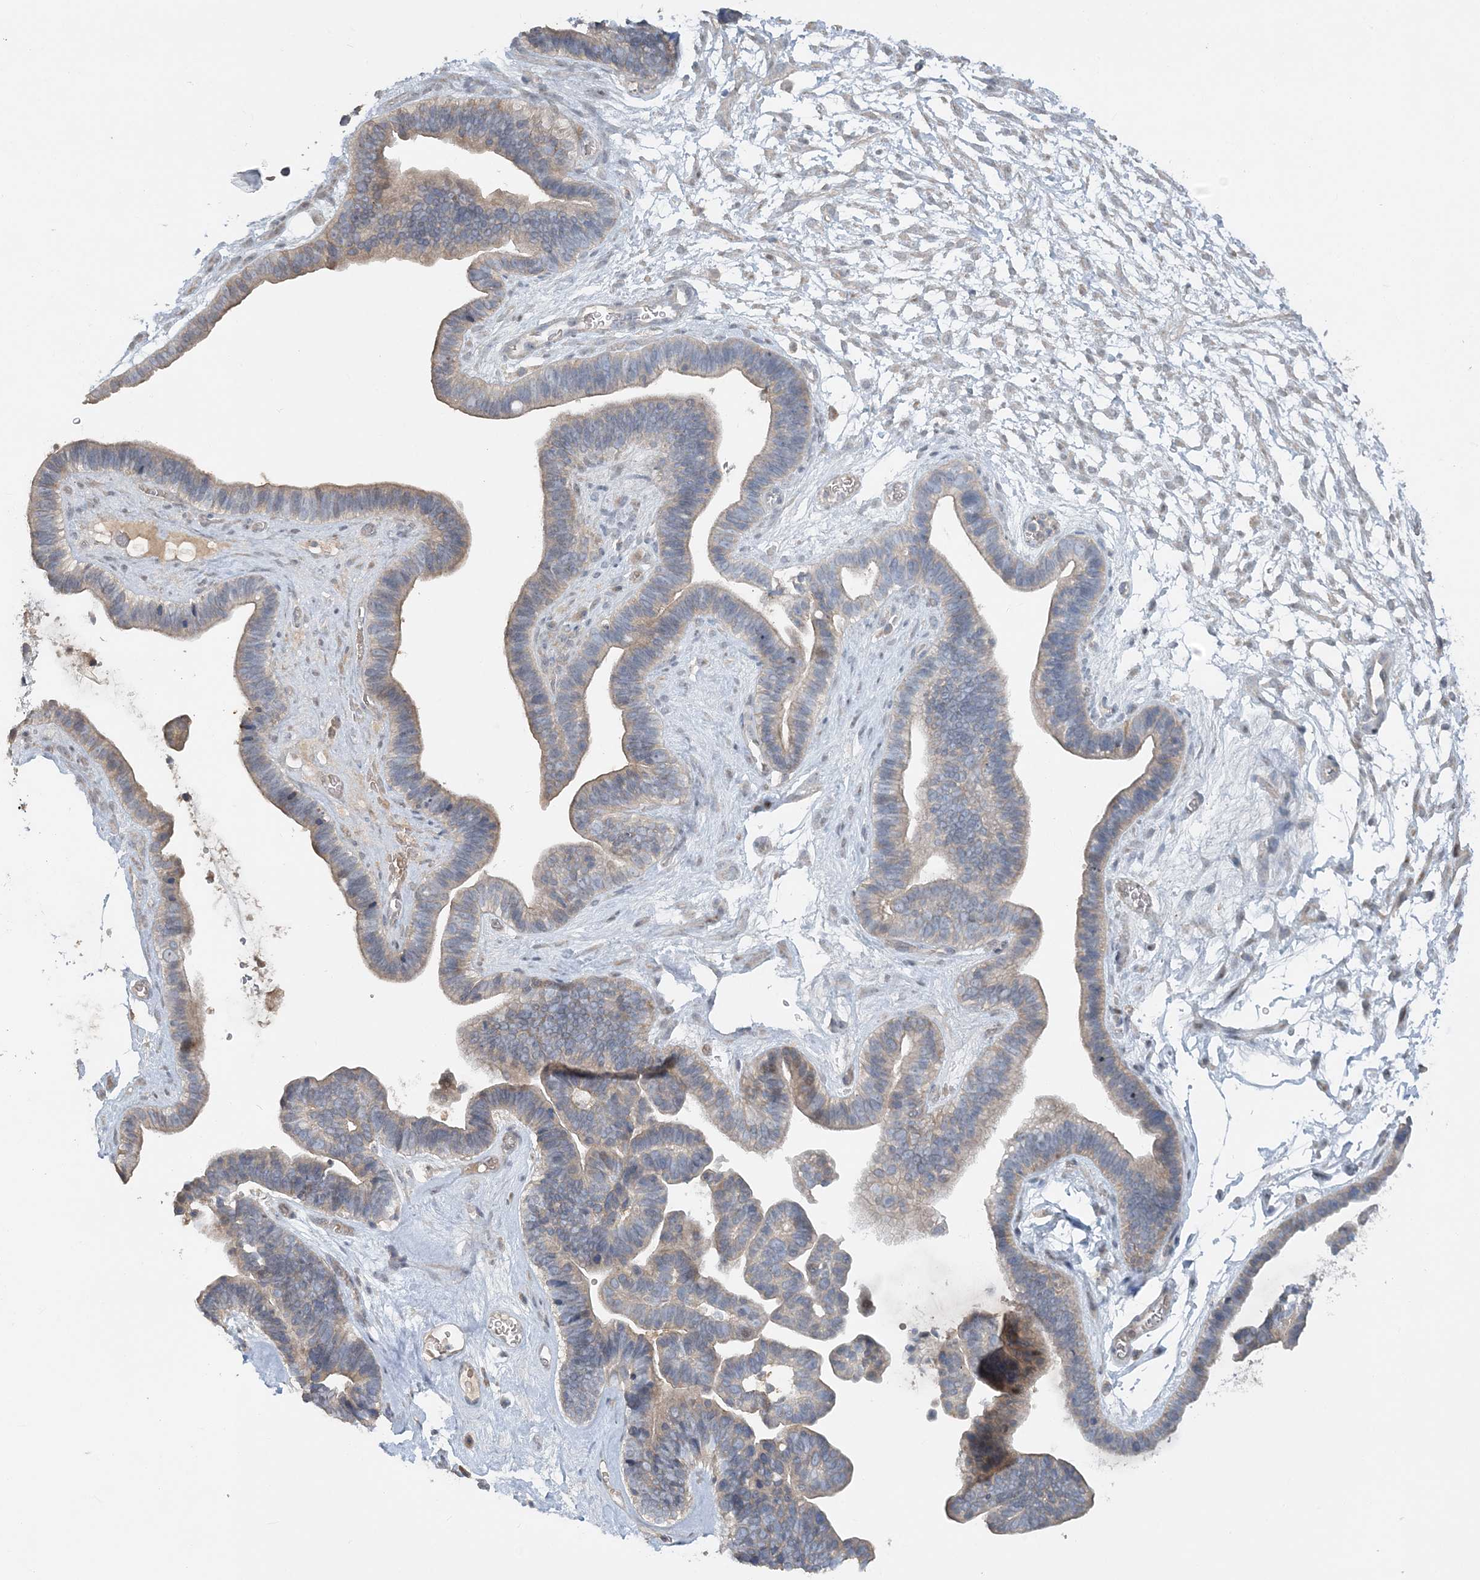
{"staining": {"intensity": "weak", "quantity": "25%-75%", "location": "cytoplasmic/membranous"}, "tissue": "ovarian cancer", "cell_type": "Tumor cells", "image_type": "cancer", "snomed": [{"axis": "morphology", "description": "Cystadenocarcinoma, serous, NOS"}, {"axis": "topography", "description": "Ovary"}], "caption": "Protein expression analysis of ovarian cancer reveals weak cytoplasmic/membranous positivity in approximately 25%-75% of tumor cells.", "gene": "SLC4A10", "patient": {"sex": "female", "age": 56}}